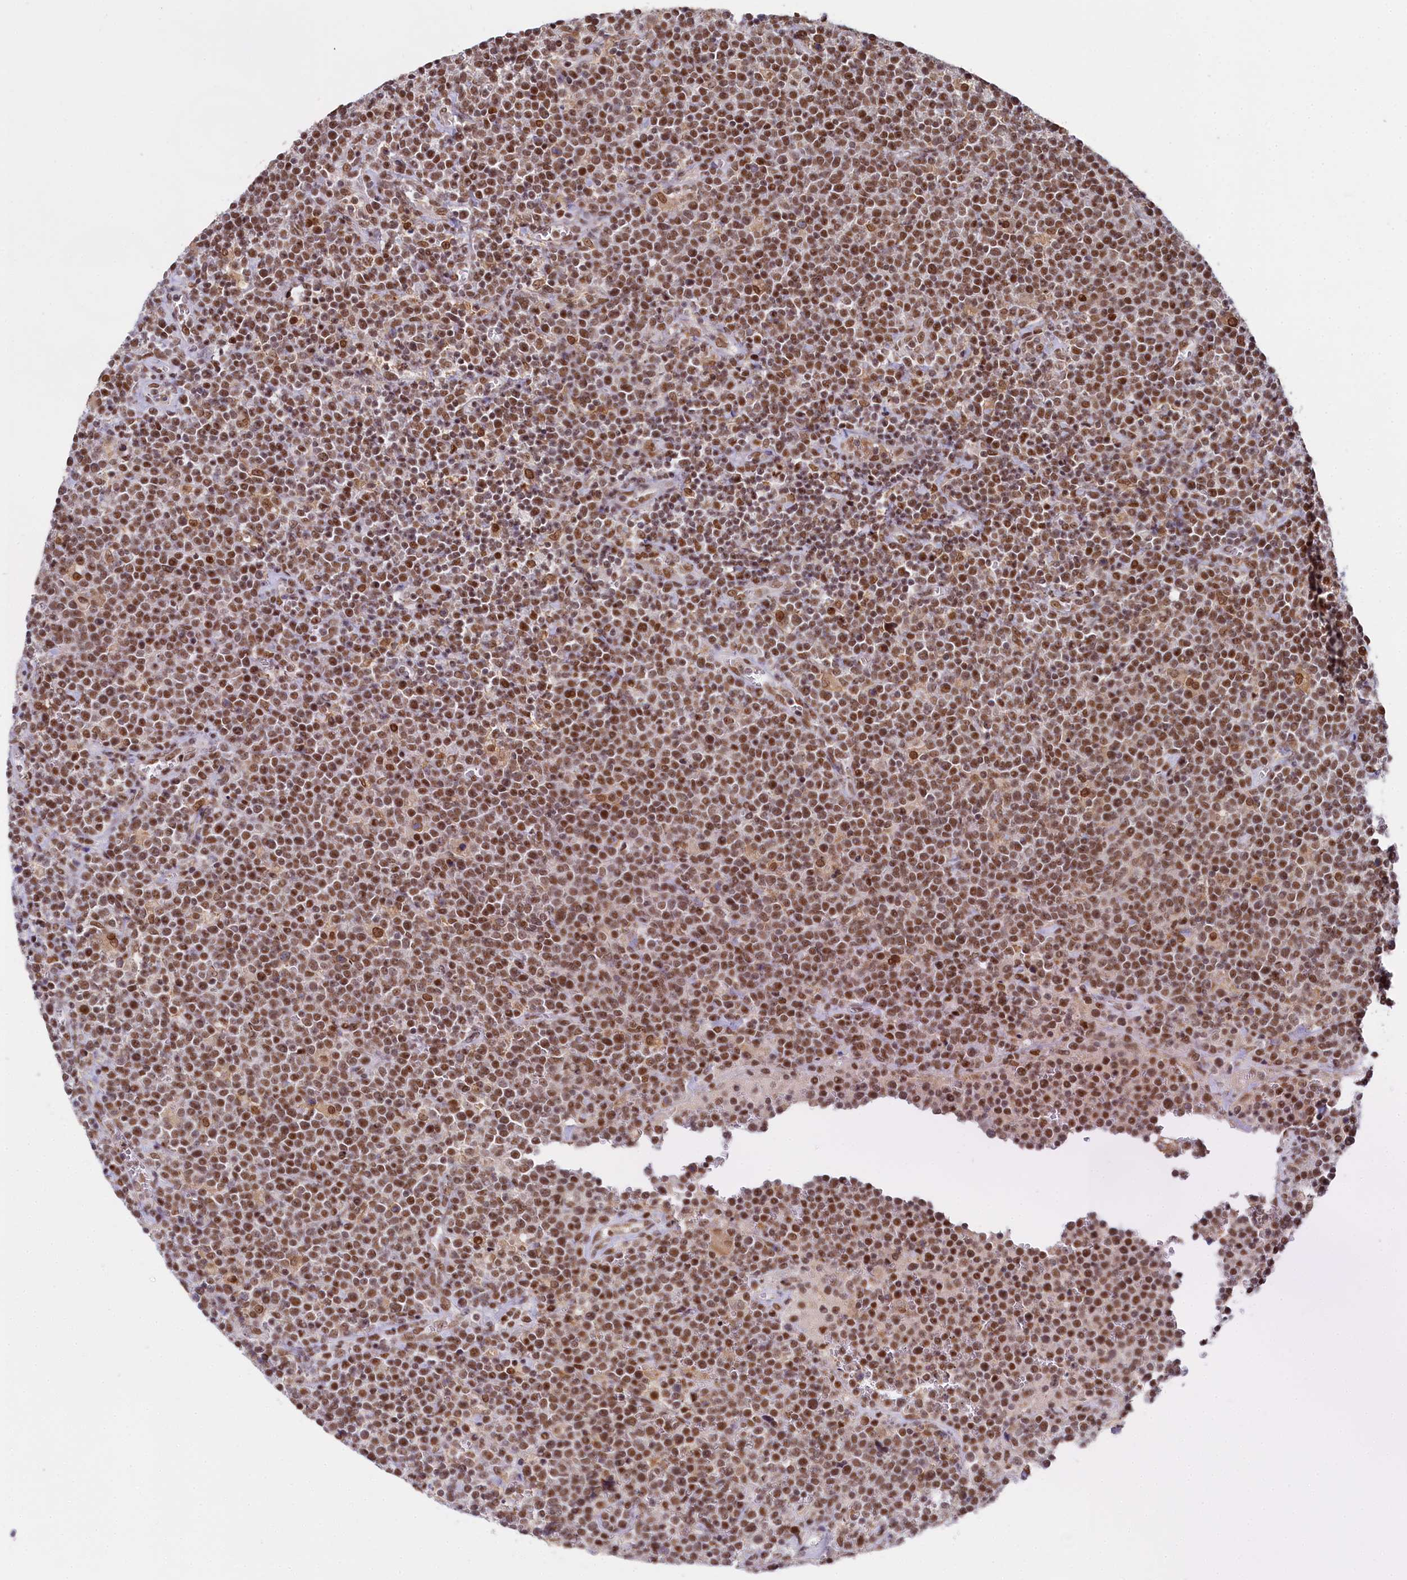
{"staining": {"intensity": "moderate", "quantity": ">75%", "location": "nuclear"}, "tissue": "lymphoma", "cell_type": "Tumor cells", "image_type": "cancer", "snomed": [{"axis": "morphology", "description": "Malignant lymphoma, non-Hodgkin's type, High grade"}, {"axis": "topography", "description": "Lymph node"}], "caption": "Immunohistochemistry (IHC) photomicrograph of neoplastic tissue: lymphoma stained using immunohistochemistry demonstrates medium levels of moderate protein expression localized specifically in the nuclear of tumor cells, appearing as a nuclear brown color.", "gene": "PPHLN1", "patient": {"sex": "male", "age": 61}}